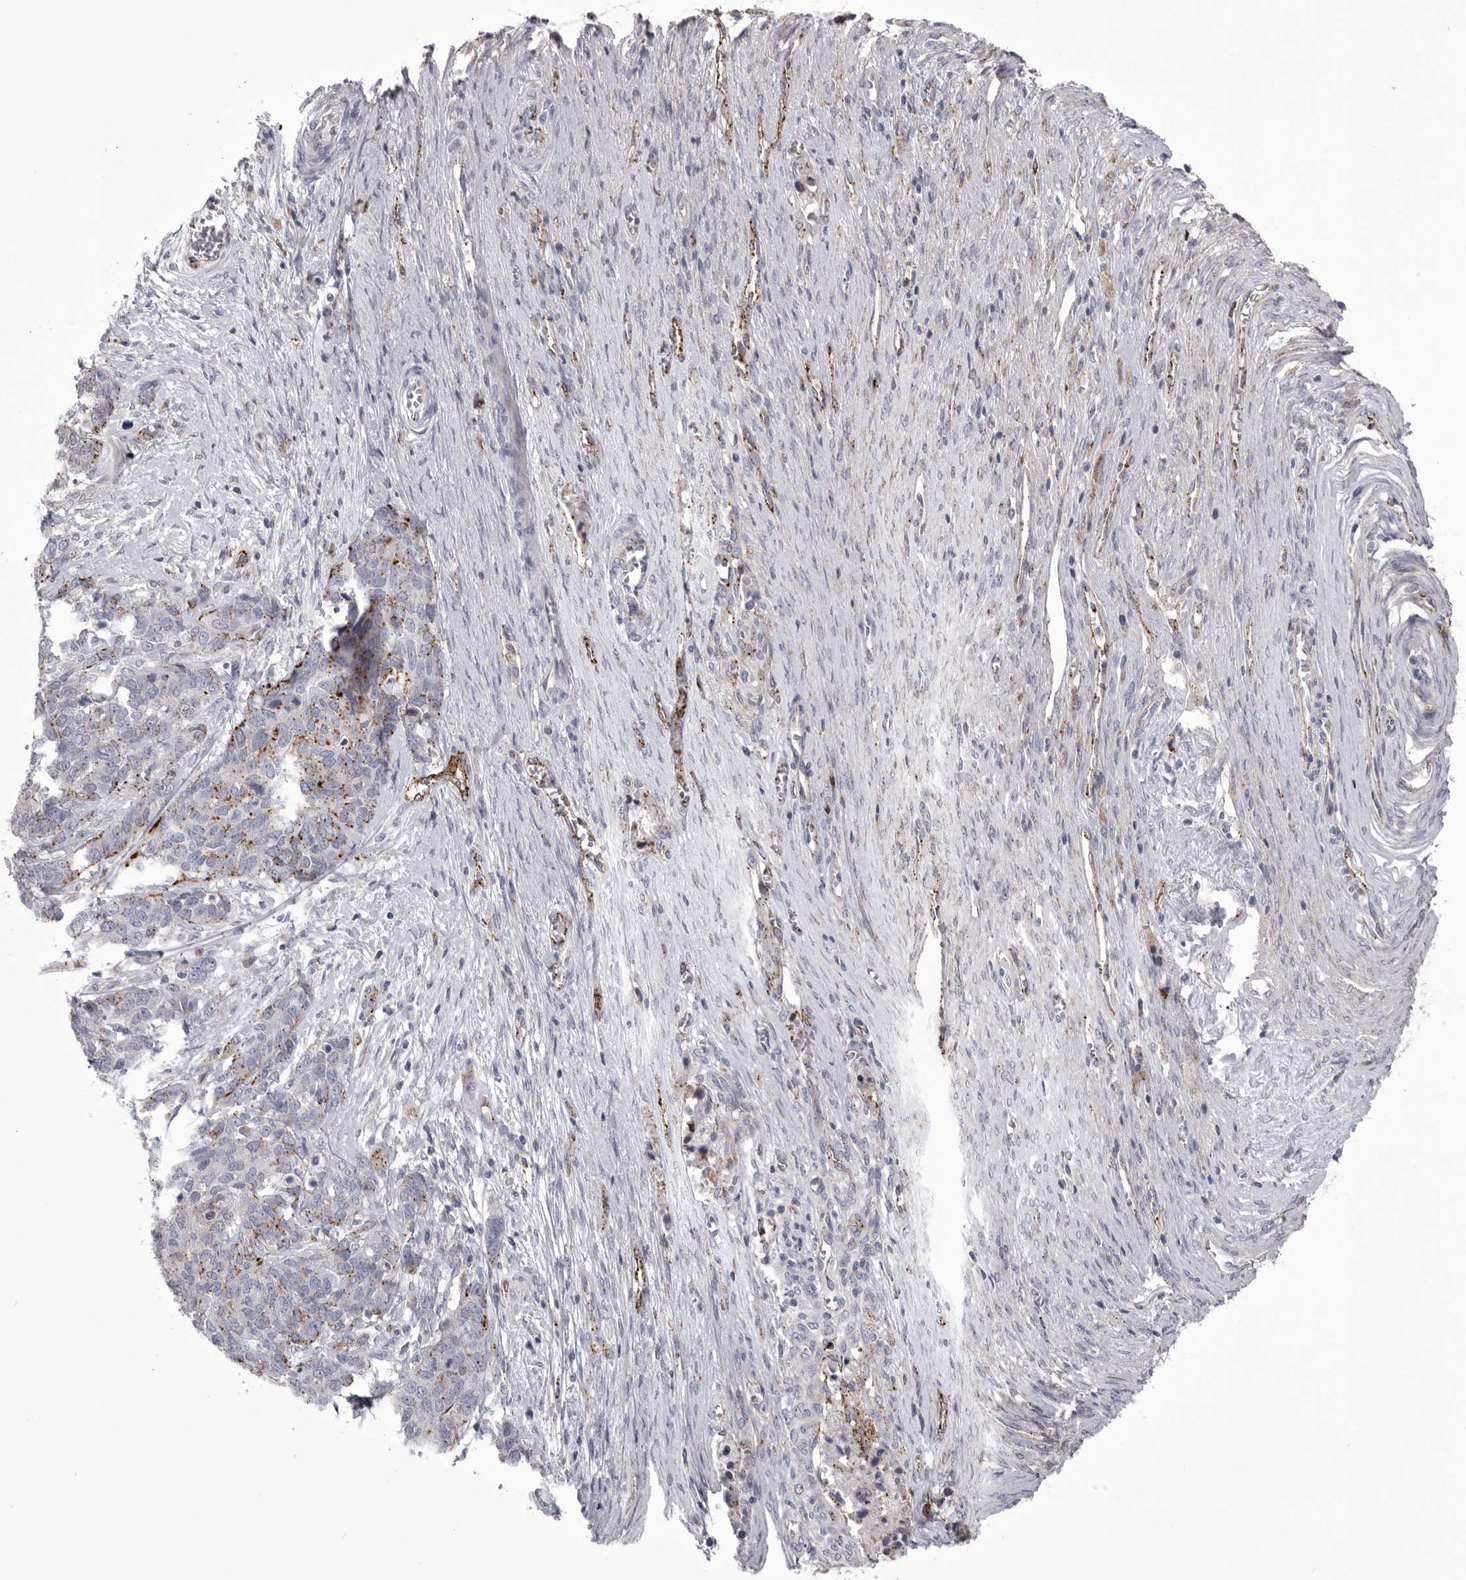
{"staining": {"intensity": "moderate", "quantity": "25%-75%", "location": "cytoplasmic/membranous"}, "tissue": "ovarian cancer", "cell_type": "Tumor cells", "image_type": "cancer", "snomed": [{"axis": "morphology", "description": "Cystadenocarcinoma, serous, NOS"}, {"axis": "topography", "description": "Ovary"}], "caption": "Brown immunohistochemical staining in serous cystadenocarcinoma (ovarian) exhibits moderate cytoplasmic/membranous staining in about 25%-75% of tumor cells.", "gene": "PSPN", "patient": {"sex": "female", "age": 44}}